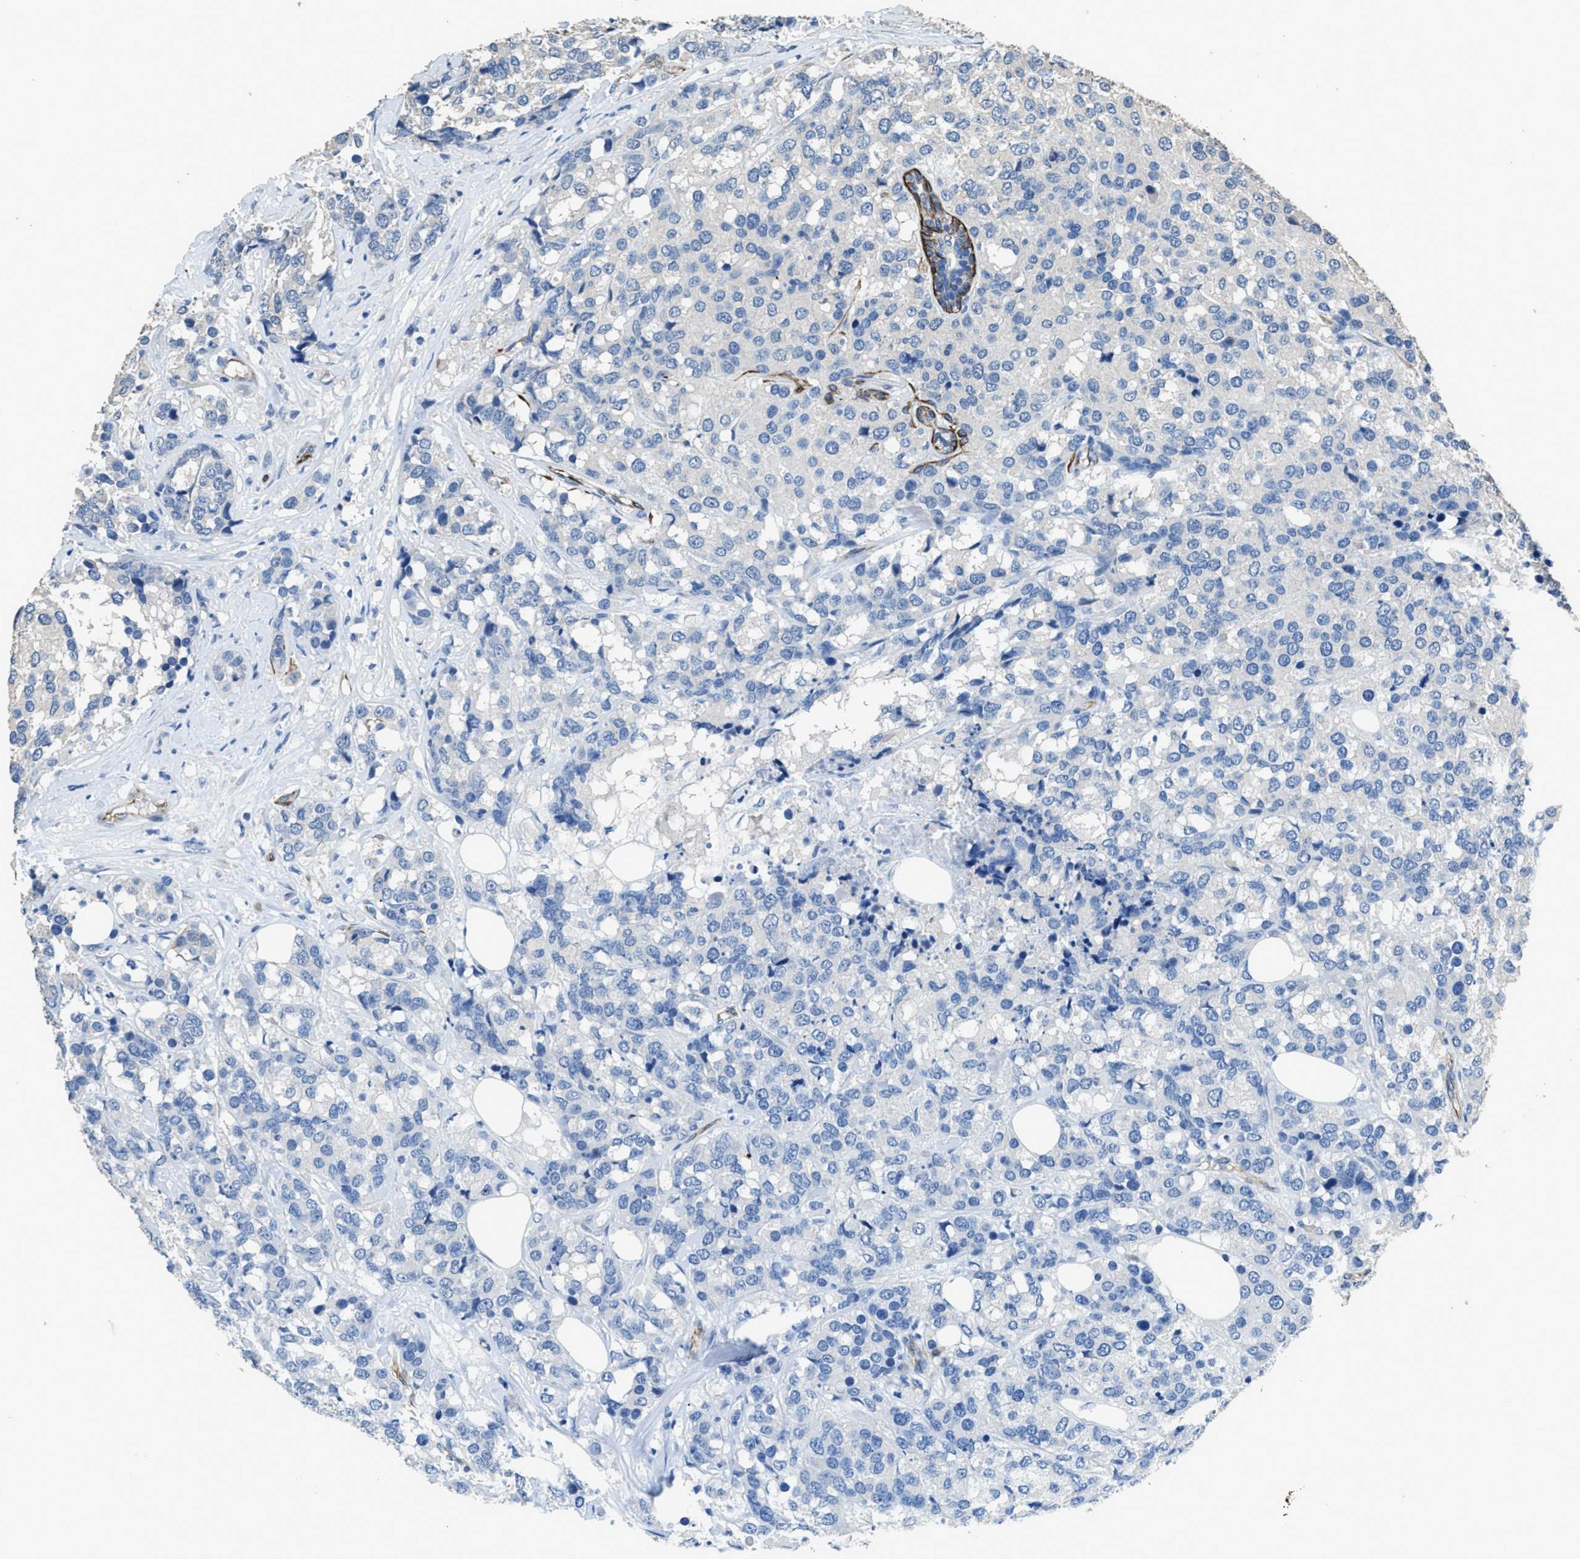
{"staining": {"intensity": "negative", "quantity": "none", "location": "none"}, "tissue": "breast cancer", "cell_type": "Tumor cells", "image_type": "cancer", "snomed": [{"axis": "morphology", "description": "Lobular carcinoma"}, {"axis": "topography", "description": "Breast"}], "caption": "This is an IHC micrograph of human breast cancer (lobular carcinoma). There is no positivity in tumor cells.", "gene": "SYNM", "patient": {"sex": "female", "age": 59}}